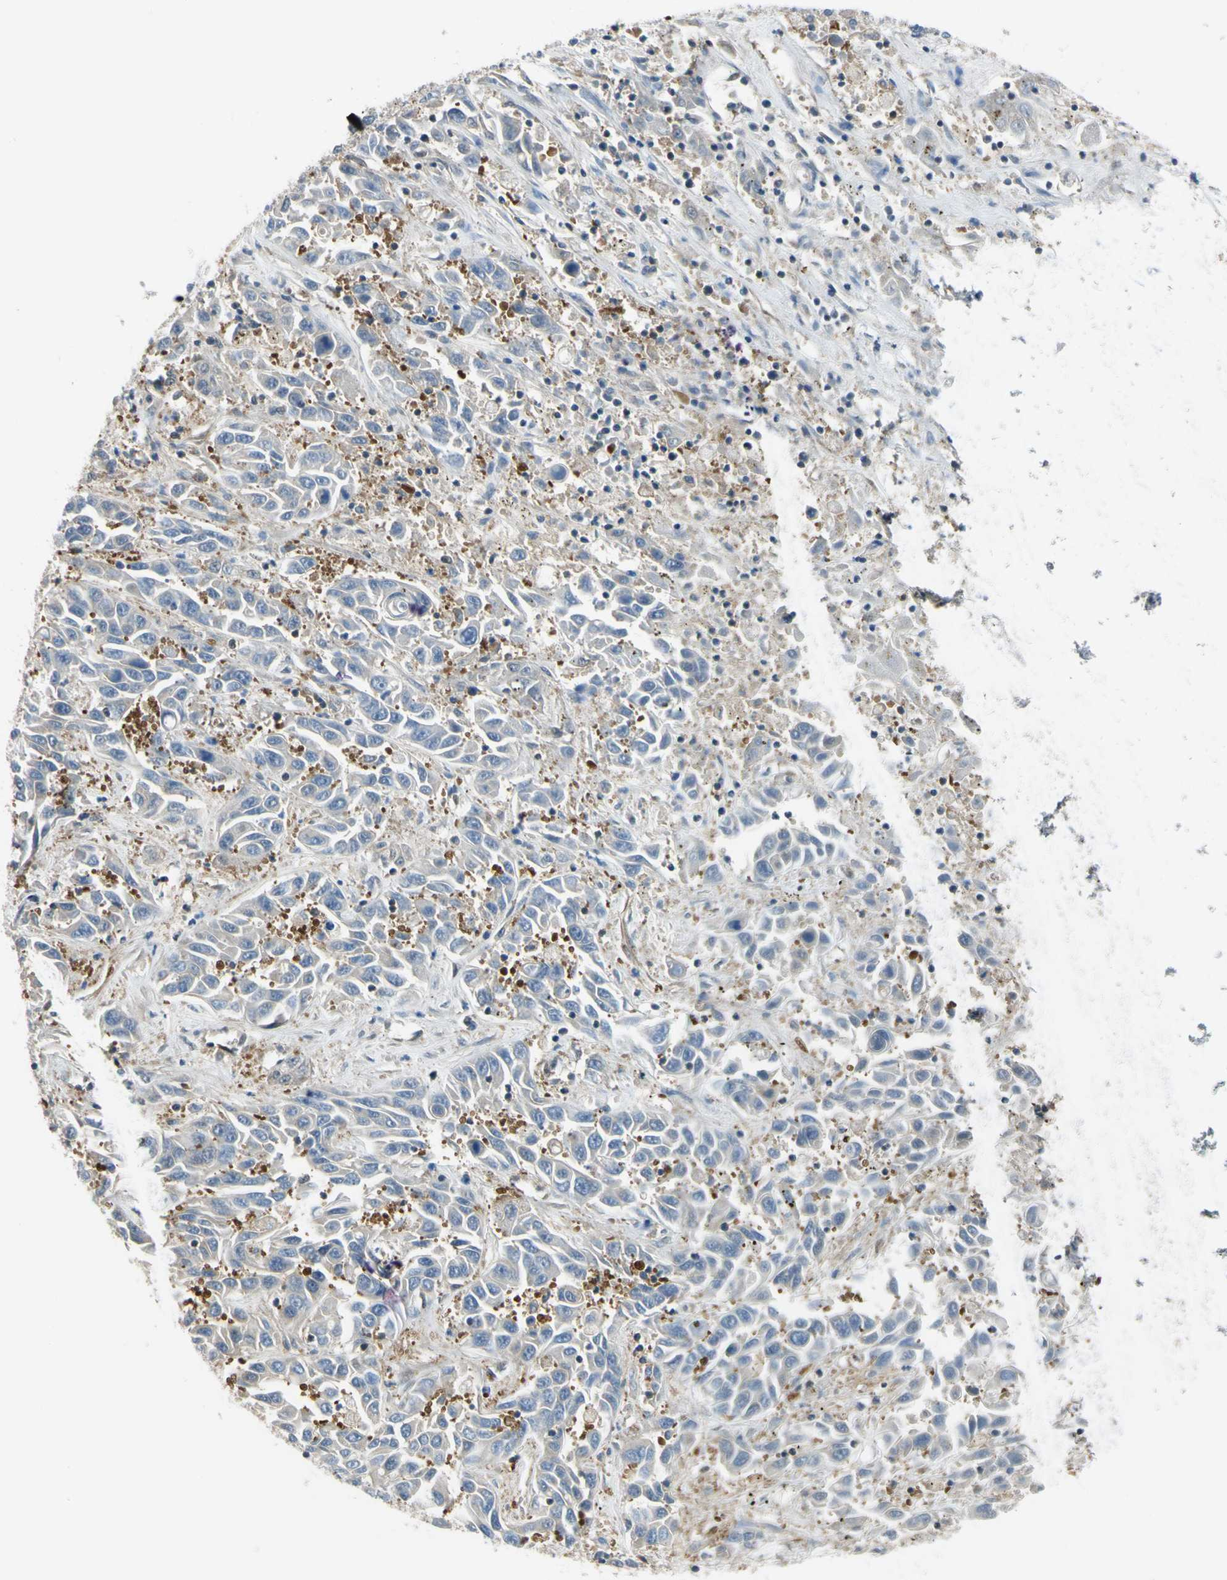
{"staining": {"intensity": "weak", "quantity": "25%-75%", "location": "cytoplasmic/membranous,nuclear"}, "tissue": "liver cancer", "cell_type": "Tumor cells", "image_type": "cancer", "snomed": [{"axis": "morphology", "description": "Cholangiocarcinoma"}, {"axis": "topography", "description": "Liver"}], "caption": "DAB (3,3'-diaminobenzidine) immunohistochemical staining of human liver cholangiocarcinoma reveals weak cytoplasmic/membranous and nuclear protein positivity in about 25%-75% of tumor cells.", "gene": "RASGRF1", "patient": {"sex": "female", "age": 52}}